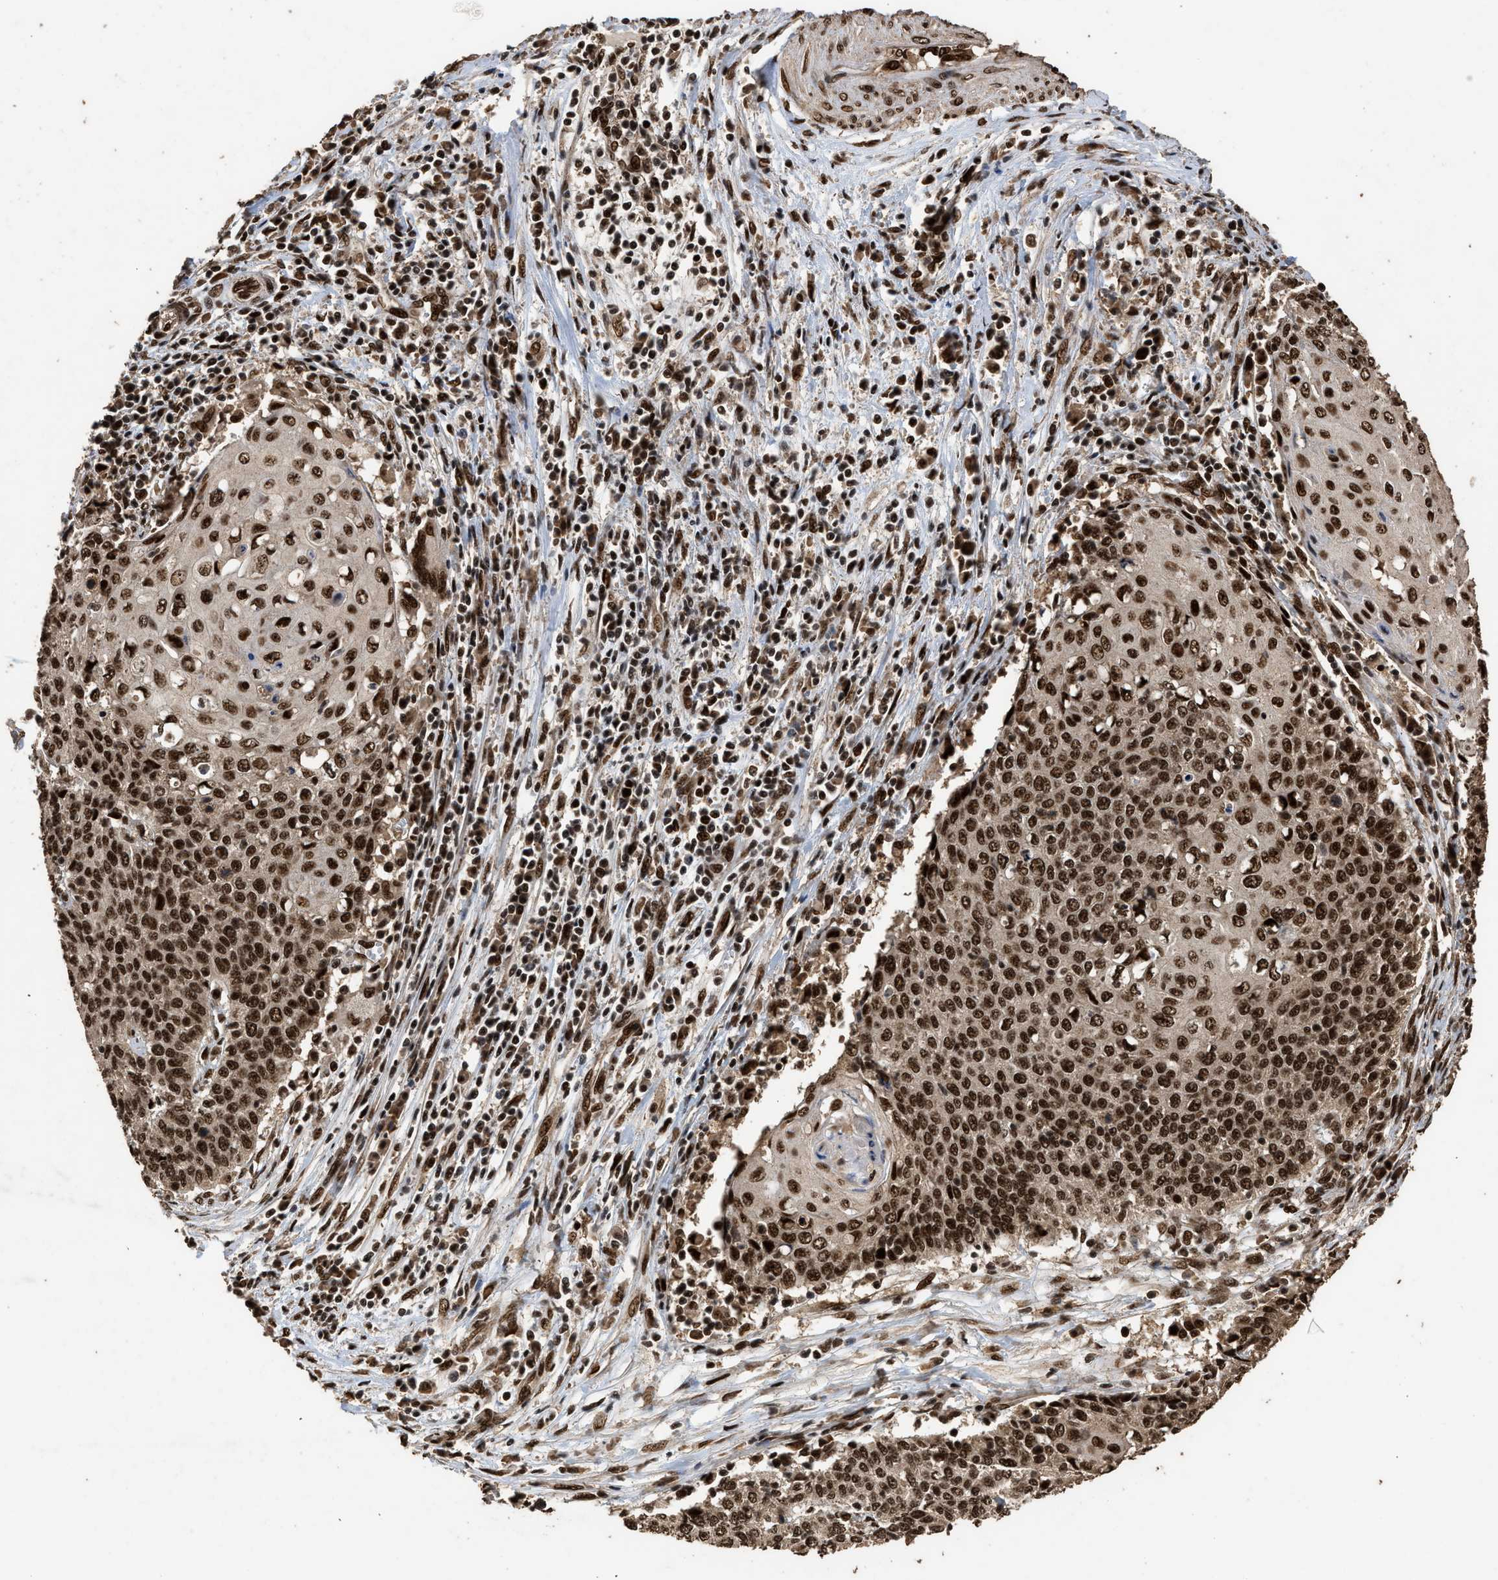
{"staining": {"intensity": "strong", "quantity": ">75%", "location": "nuclear"}, "tissue": "cervical cancer", "cell_type": "Tumor cells", "image_type": "cancer", "snomed": [{"axis": "morphology", "description": "Squamous cell carcinoma, NOS"}, {"axis": "topography", "description": "Cervix"}], "caption": "Human squamous cell carcinoma (cervical) stained with a brown dye displays strong nuclear positive positivity in approximately >75% of tumor cells.", "gene": "PPP4R3B", "patient": {"sex": "female", "age": 39}}